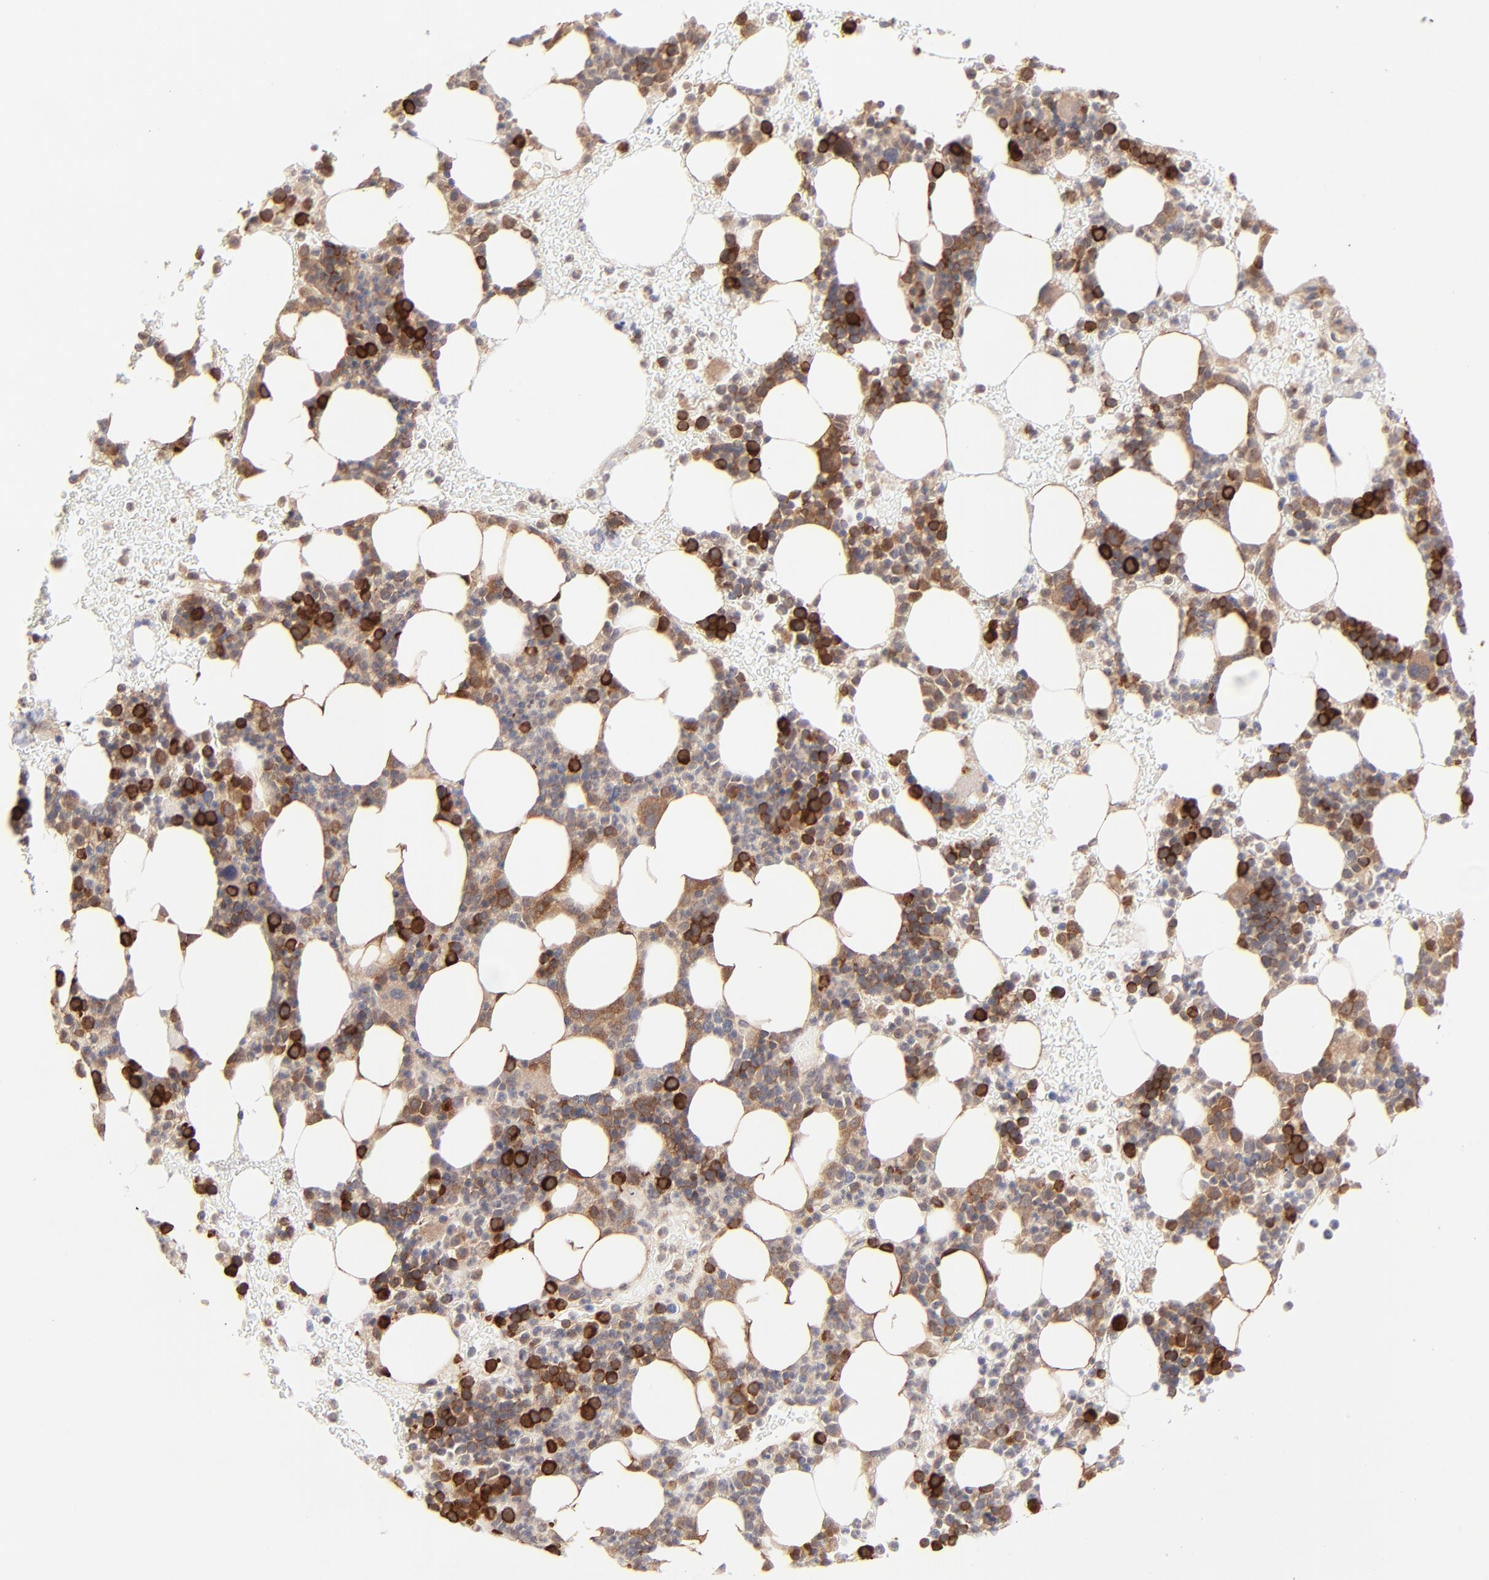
{"staining": {"intensity": "strong", "quantity": "<25%", "location": "cytoplasmic/membranous"}, "tissue": "bone marrow", "cell_type": "Hematopoietic cells", "image_type": "normal", "snomed": [{"axis": "morphology", "description": "Normal tissue, NOS"}, {"axis": "topography", "description": "Bone marrow"}], "caption": "Bone marrow stained with DAB immunohistochemistry (IHC) reveals medium levels of strong cytoplasmic/membranous staining in approximately <25% of hematopoietic cells. Nuclei are stained in blue.", "gene": "GART", "patient": {"sex": "male", "age": 17}}